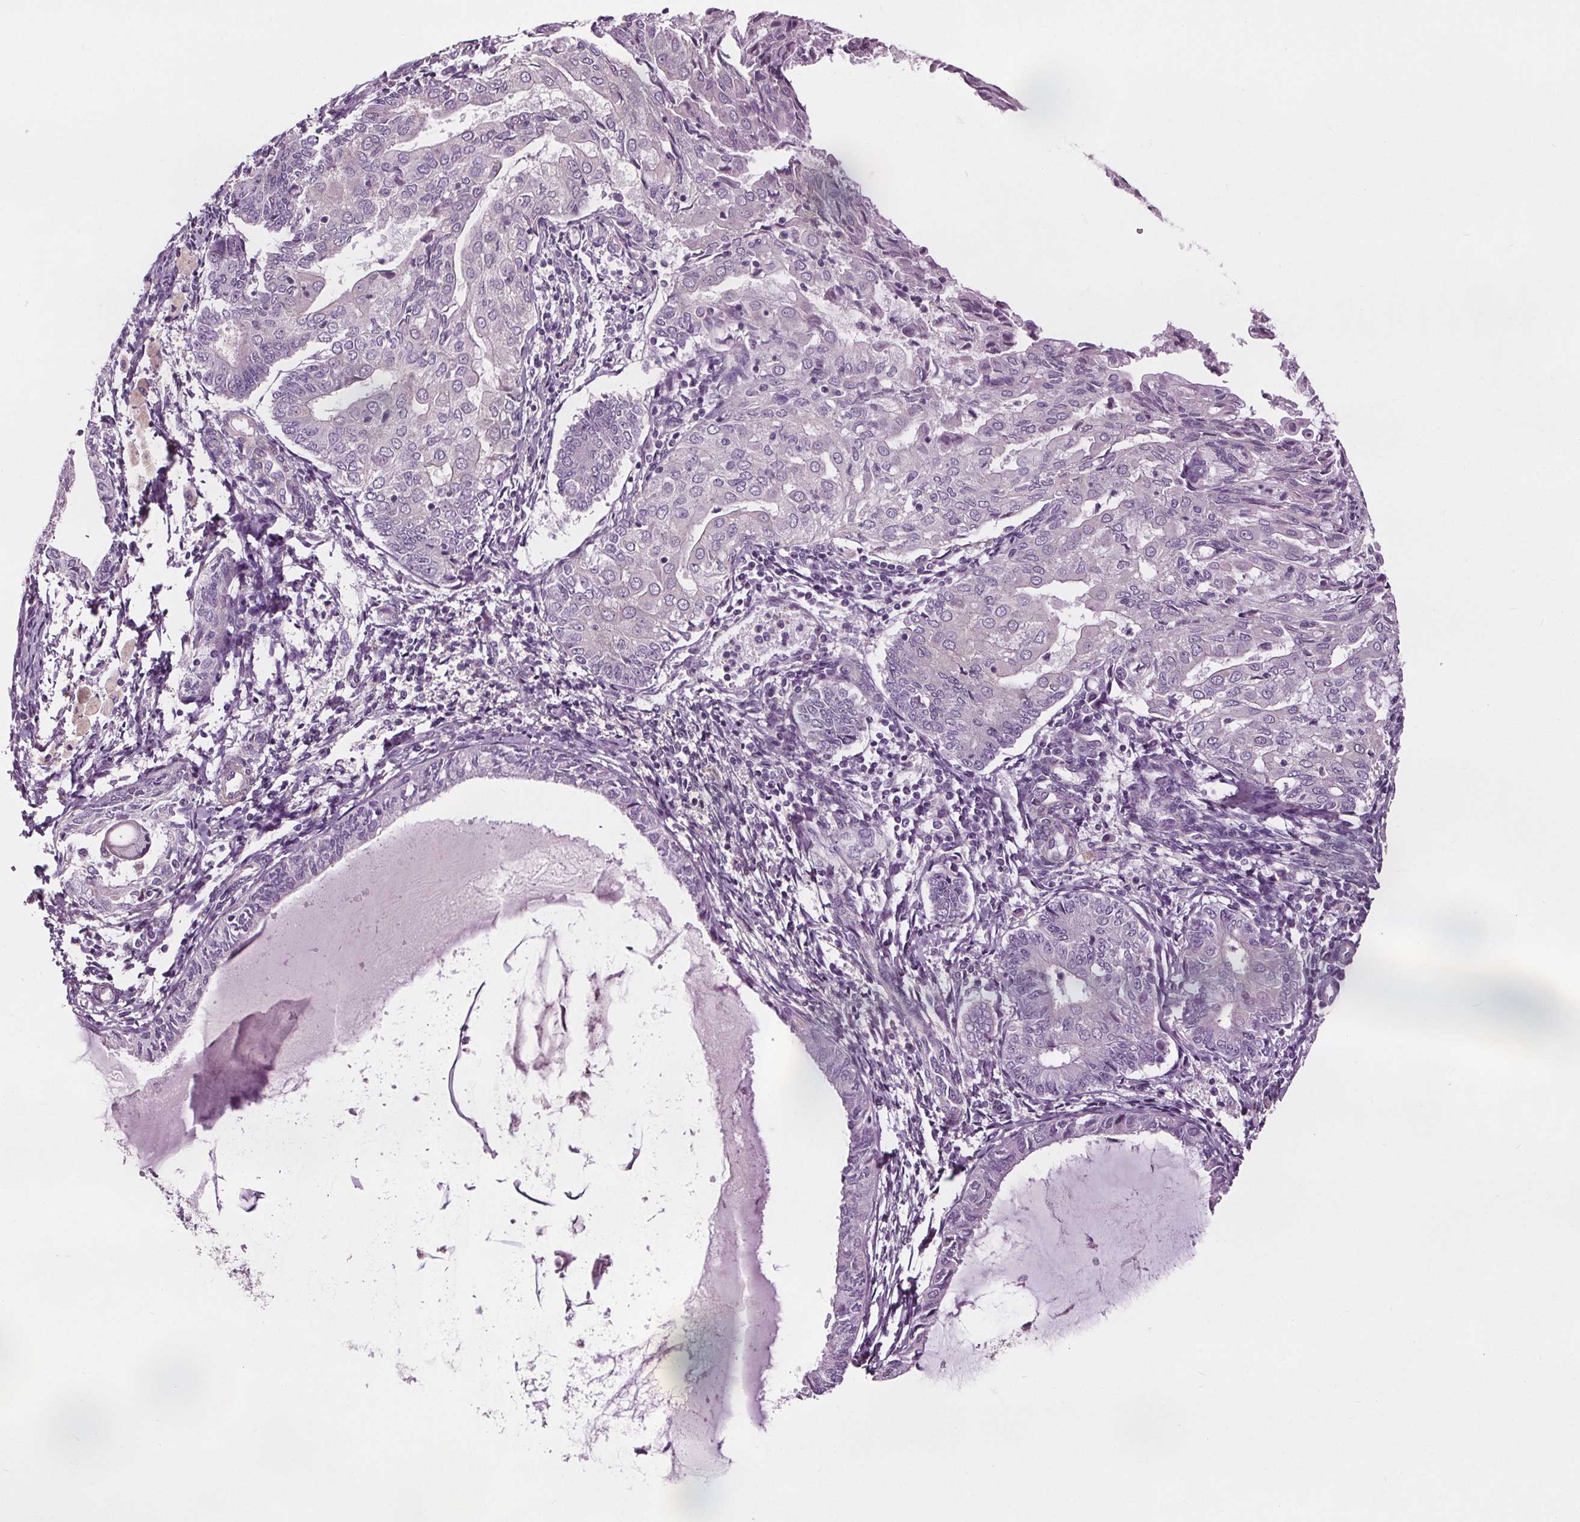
{"staining": {"intensity": "negative", "quantity": "none", "location": "none"}, "tissue": "endometrial cancer", "cell_type": "Tumor cells", "image_type": "cancer", "snomed": [{"axis": "morphology", "description": "Adenocarcinoma, NOS"}, {"axis": "topography", "description": "Endometrium"}], "caption": "This image is of endometrial adenocarcinoma stained with immunohistochemistry to label a protein in brown with the nuclei are counter-stained blue. There is no staining in tumor cells. (DAB (3,3'-diaminobenzidine) IHC visualized using brightfield microscopy, high magnification).", "gene": "RASA1", "patient": {"sex": "female", "age": 68}}